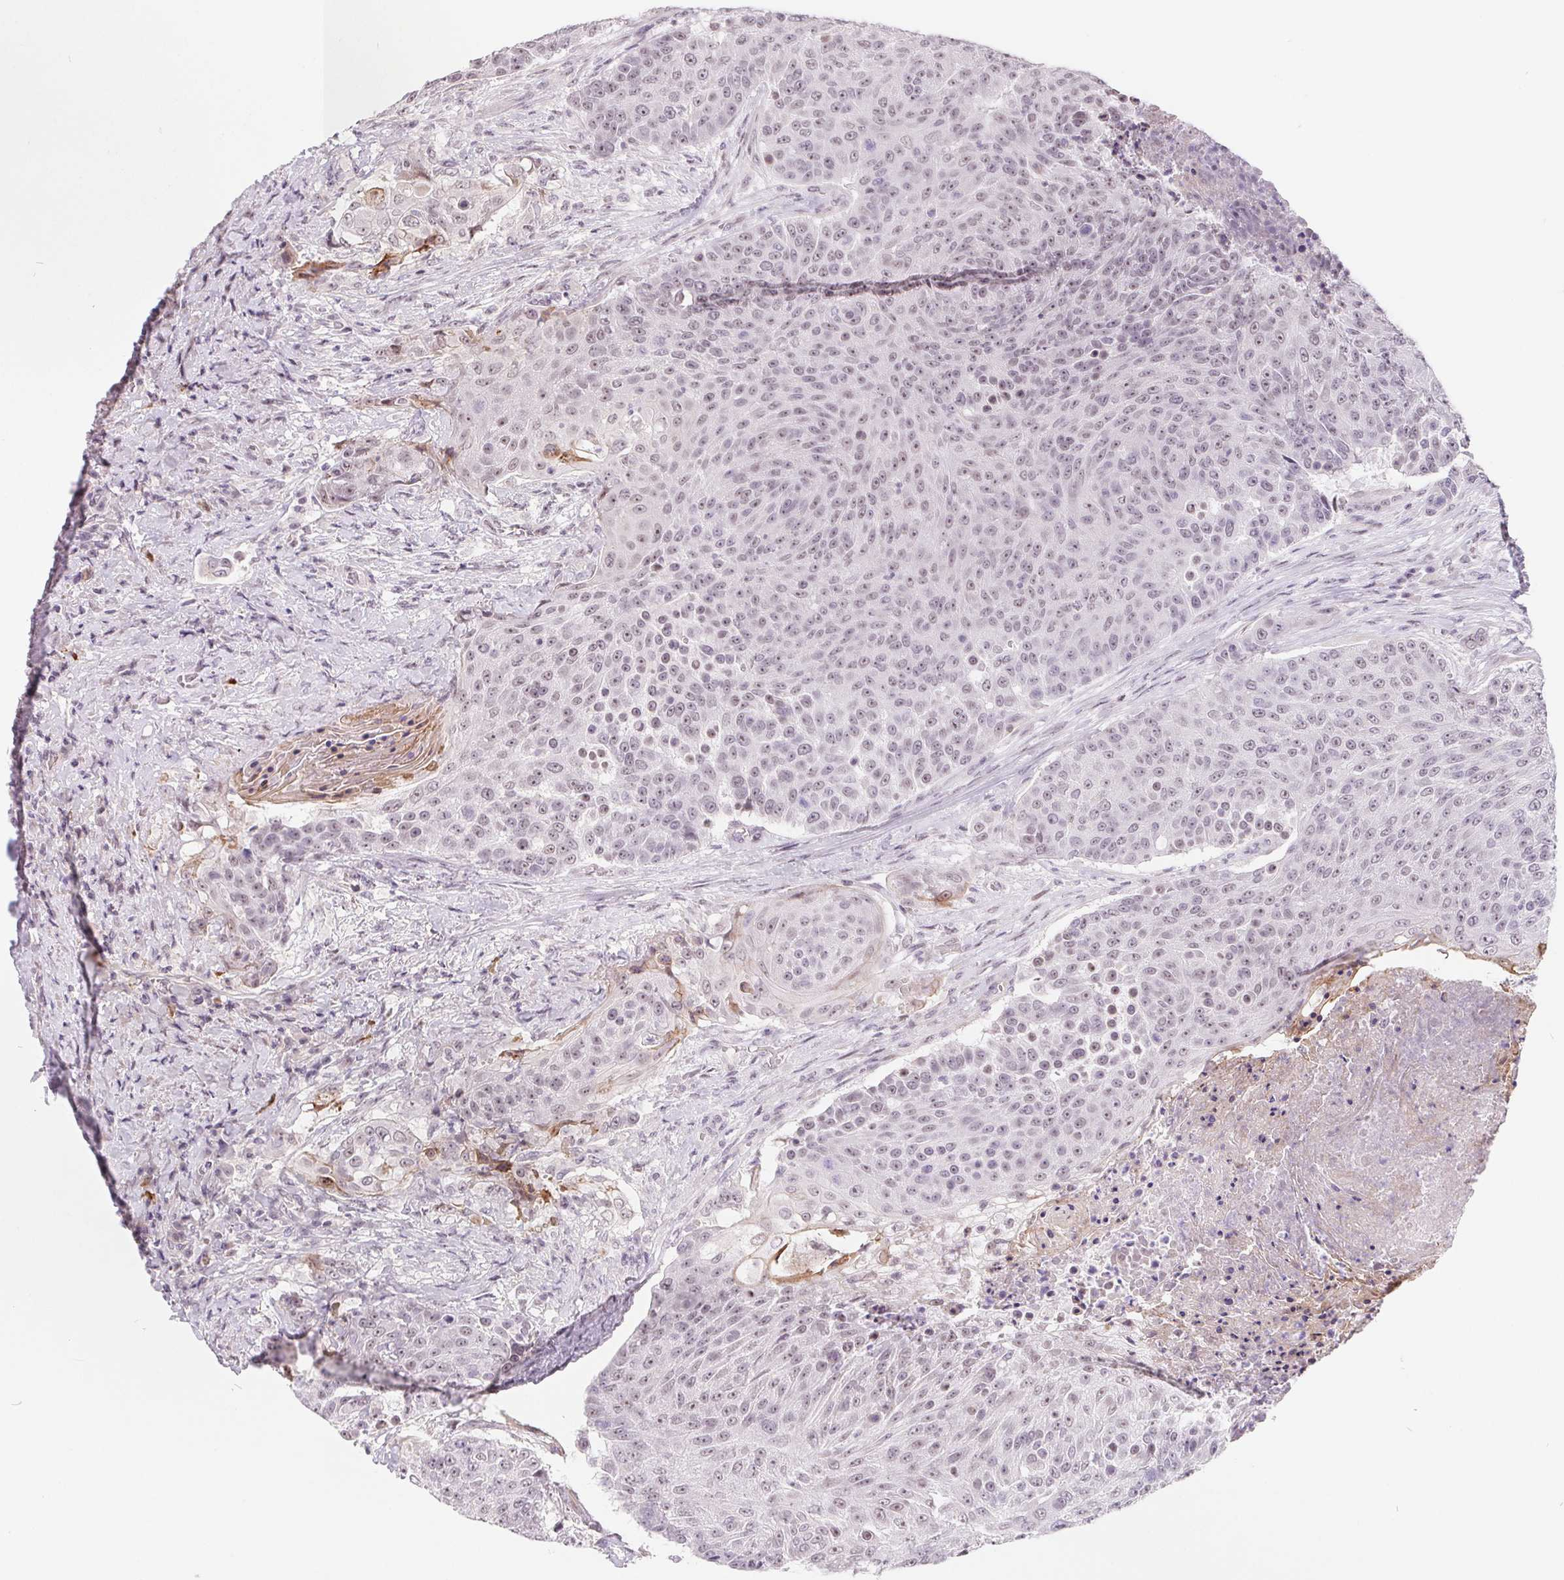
{"staining": {"intensity": "weak", "quantity": "<25%", "location": "nuclear"}, "tissue": "urothelial cancer", "cell_type": "Tumor cells", "image_type": "cancer", "snomed": [{"axis": "morphology", "description": "Urothelial carcinoma, High grade"}, {"axis": "topography", "description": "Urinary bladder"}], "caption": "Urothelial cancer was stained to show a protein in brown. There is no significant positivity in tumor cells.", "gene": "NRG2", "patient": {"sex": "female", "age": 63}}